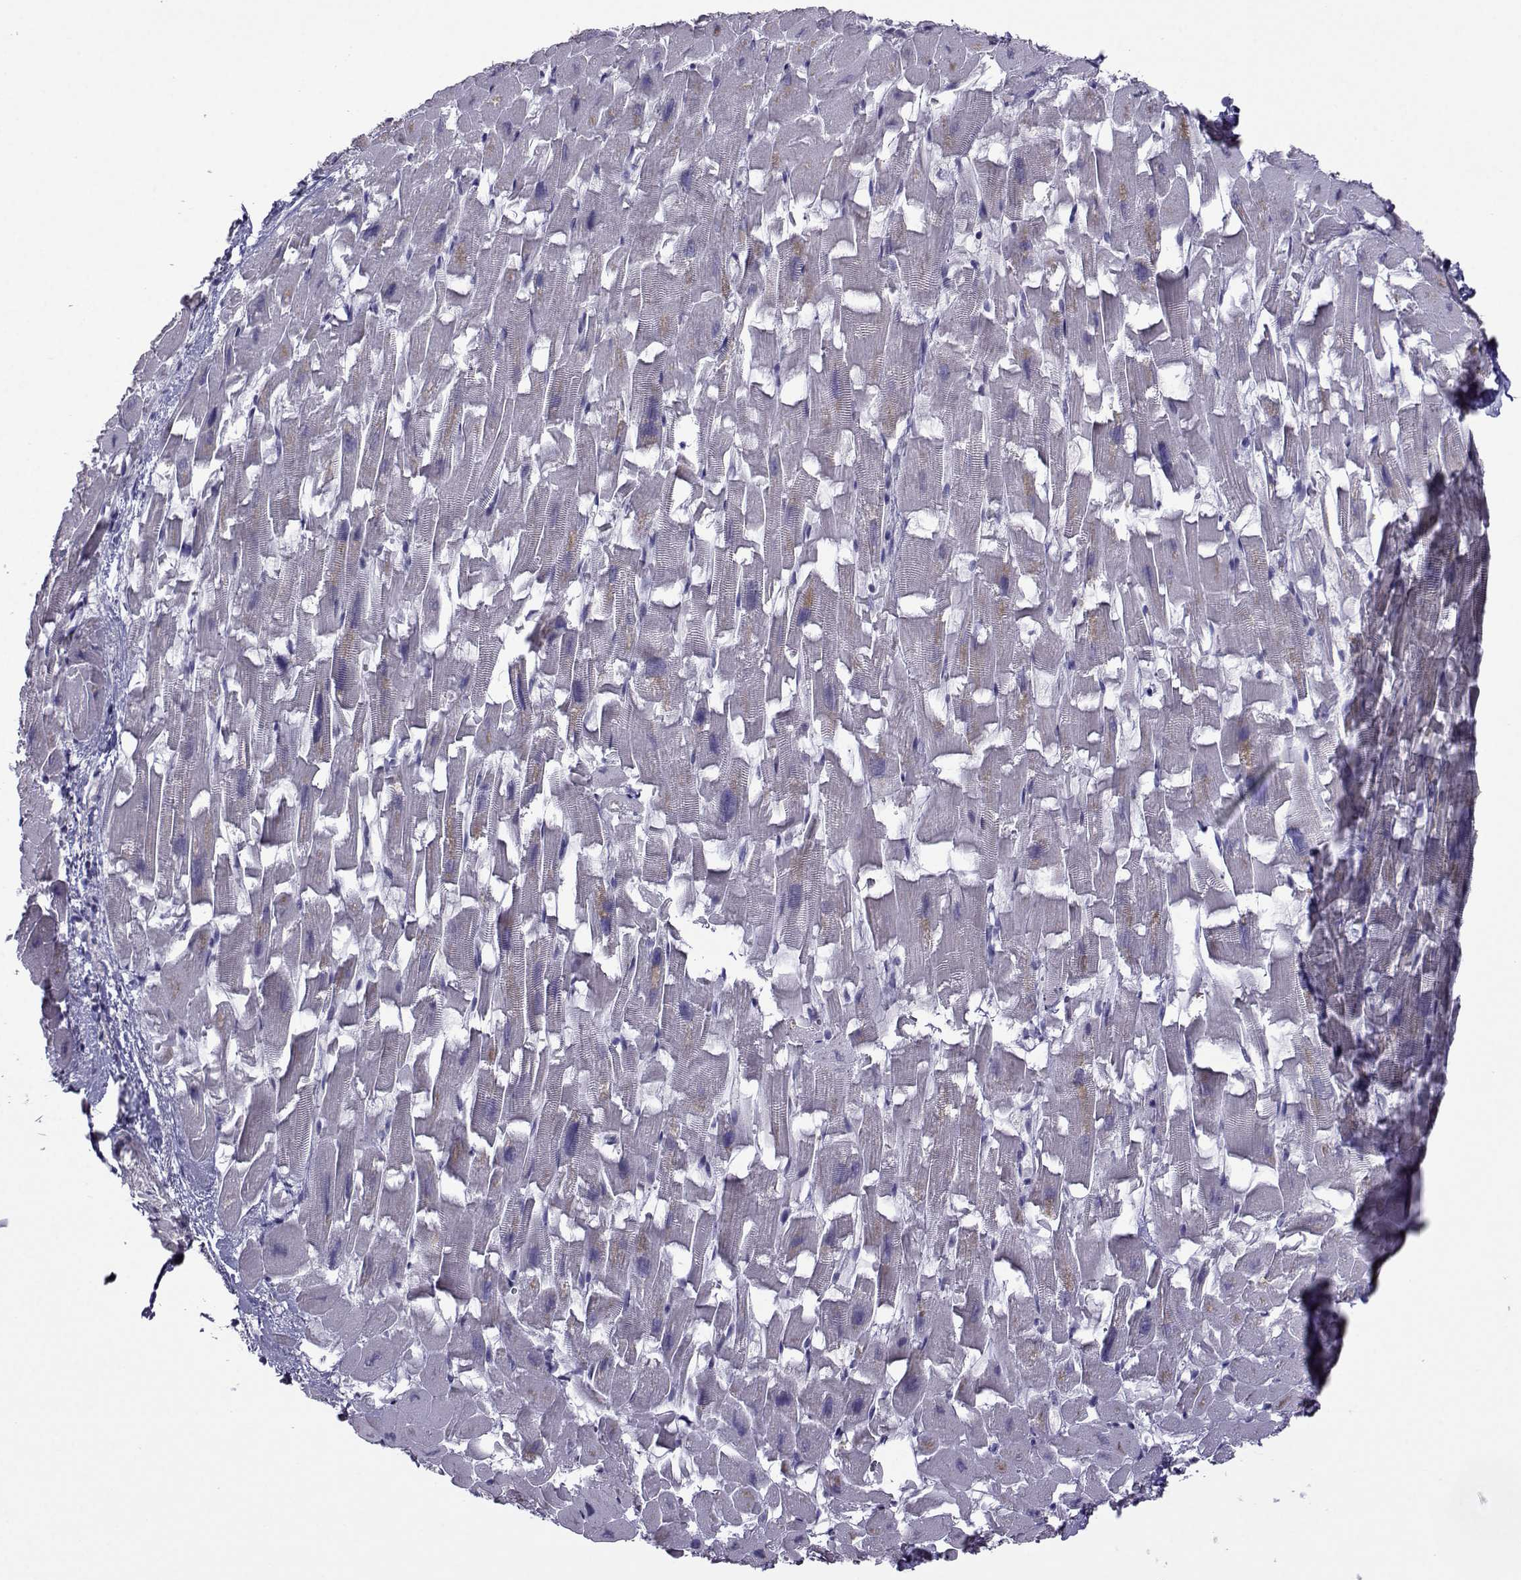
{"staining": {"intensity": "negative", "quantity": "none", "location": "none"}, "tissue": "heart muscle", "cell_type": "Cardiomyocytes", "image_type": "normal", "snomed": [{"axis": "morphology", "description": "Normal tissue, NOS"}, {"axis": "topography", "description": "Heart"}], "caption": "High power microscopy histopathology image of an IHC image of normal heart muscle, revealing no significant staining in cardiomyocytes.", "gene": "CRYBB1", "patient": {"sex": "female", "age": 64}}